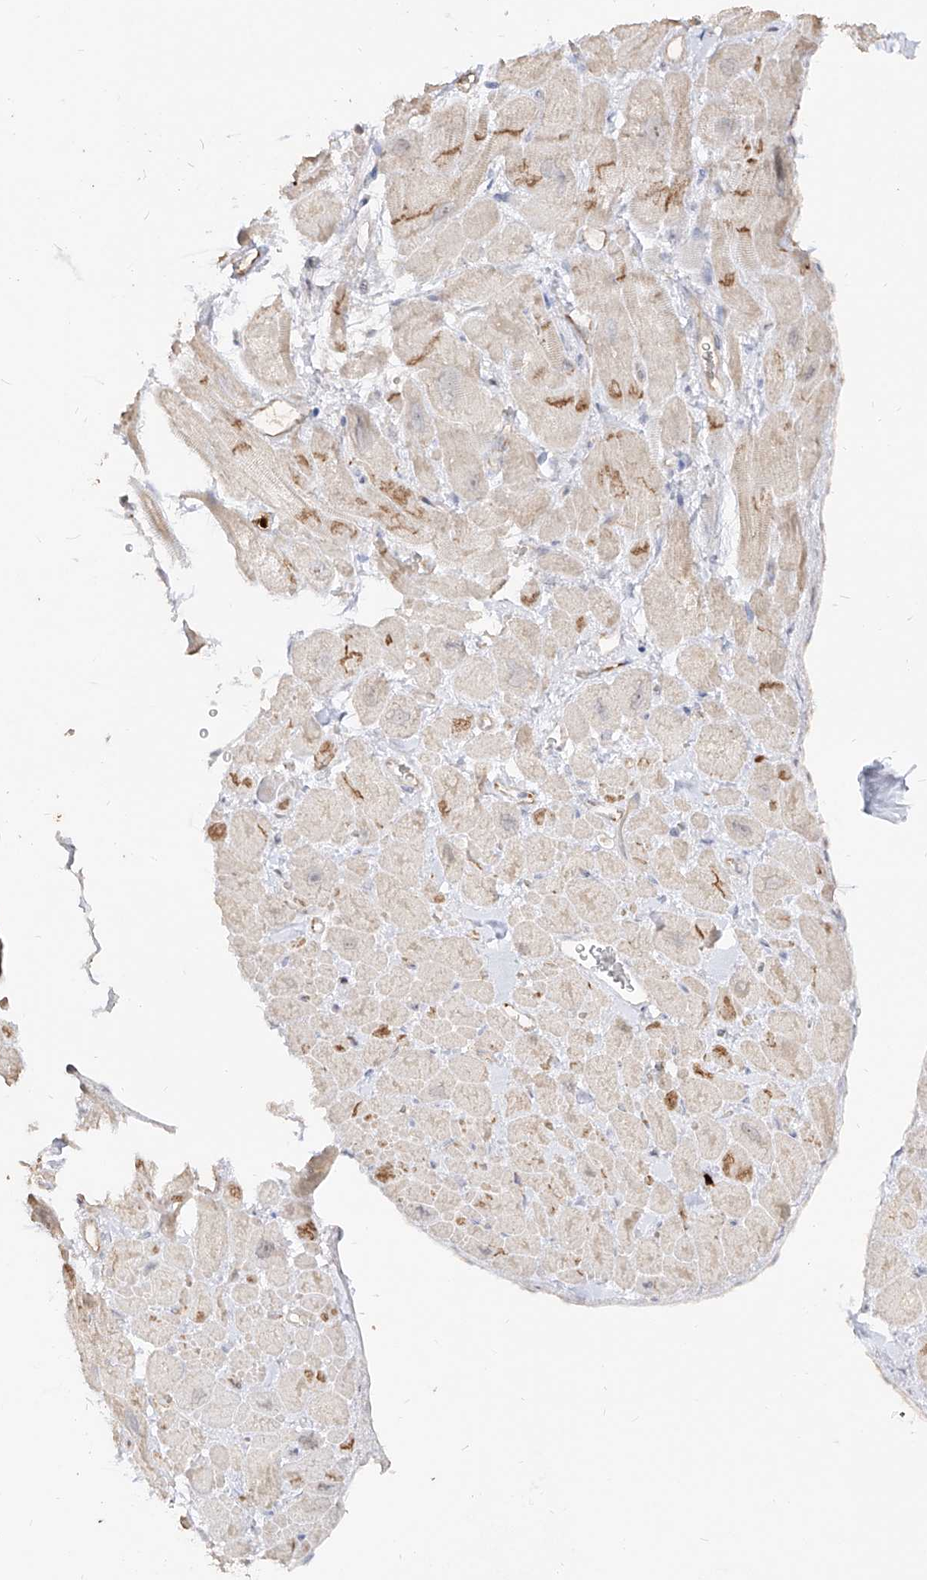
{"staining": {"intensity": "weak", "quantity": "25%-75%", "location": "cytoplasmic/membranous"}, "tissue": "heart muscle", "cell_type": "Cardiomyocytes", "image_type": "normal", "snomed": [{"axis": "morphology", "description": "Normal tissue, NOS"}, {"axis": "topography", "description": "Heart"}], "caption": "An immunohistochemistry micrograph of normal tissue is shown. Protein staining in brown highlights weak cytoplasmic/membranous positivity in heart muscle within cardiomyocytes.", "gene": "ZNF227", "patient": {"sex": "male", "age": 49}}